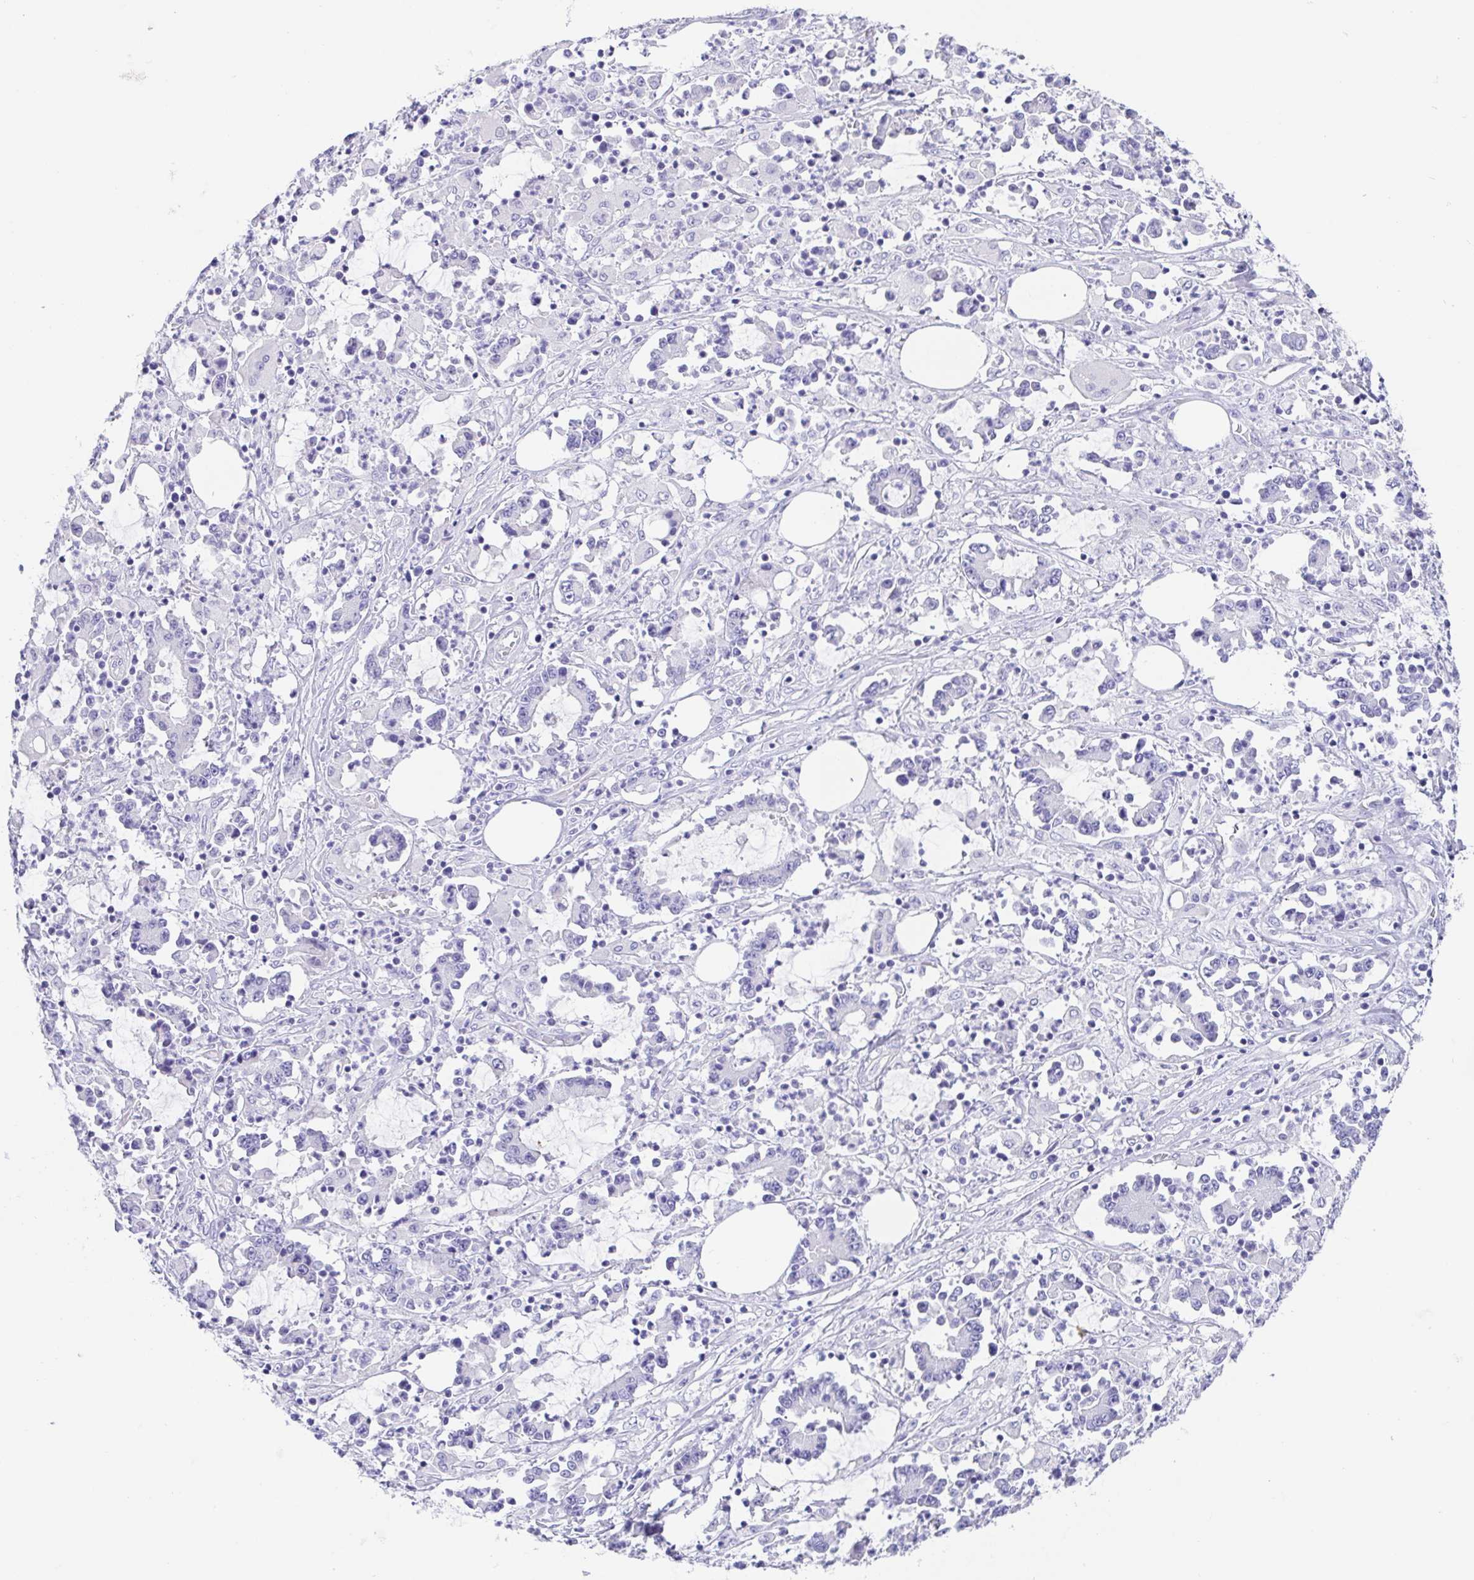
{"staining": {"intensity": "negative", "quantity": "none", "location": "none"}, "tissue": "stomach cancer", "cell_type": "Tumor cells", "image_type": "cancer", "snomed": [{"axis": "morphology", "description": "Adenocarcinoma, NOS"}, {"axis": "topography", "description": "Stomach, upper"}], "caption": "Stomach cancer (adenocarcinoma) was stained to show a protein in brown. There is no significant expression in tumor cells.", "gene": "MUCL3", "patient": {"sex": "male", "age": 68}}